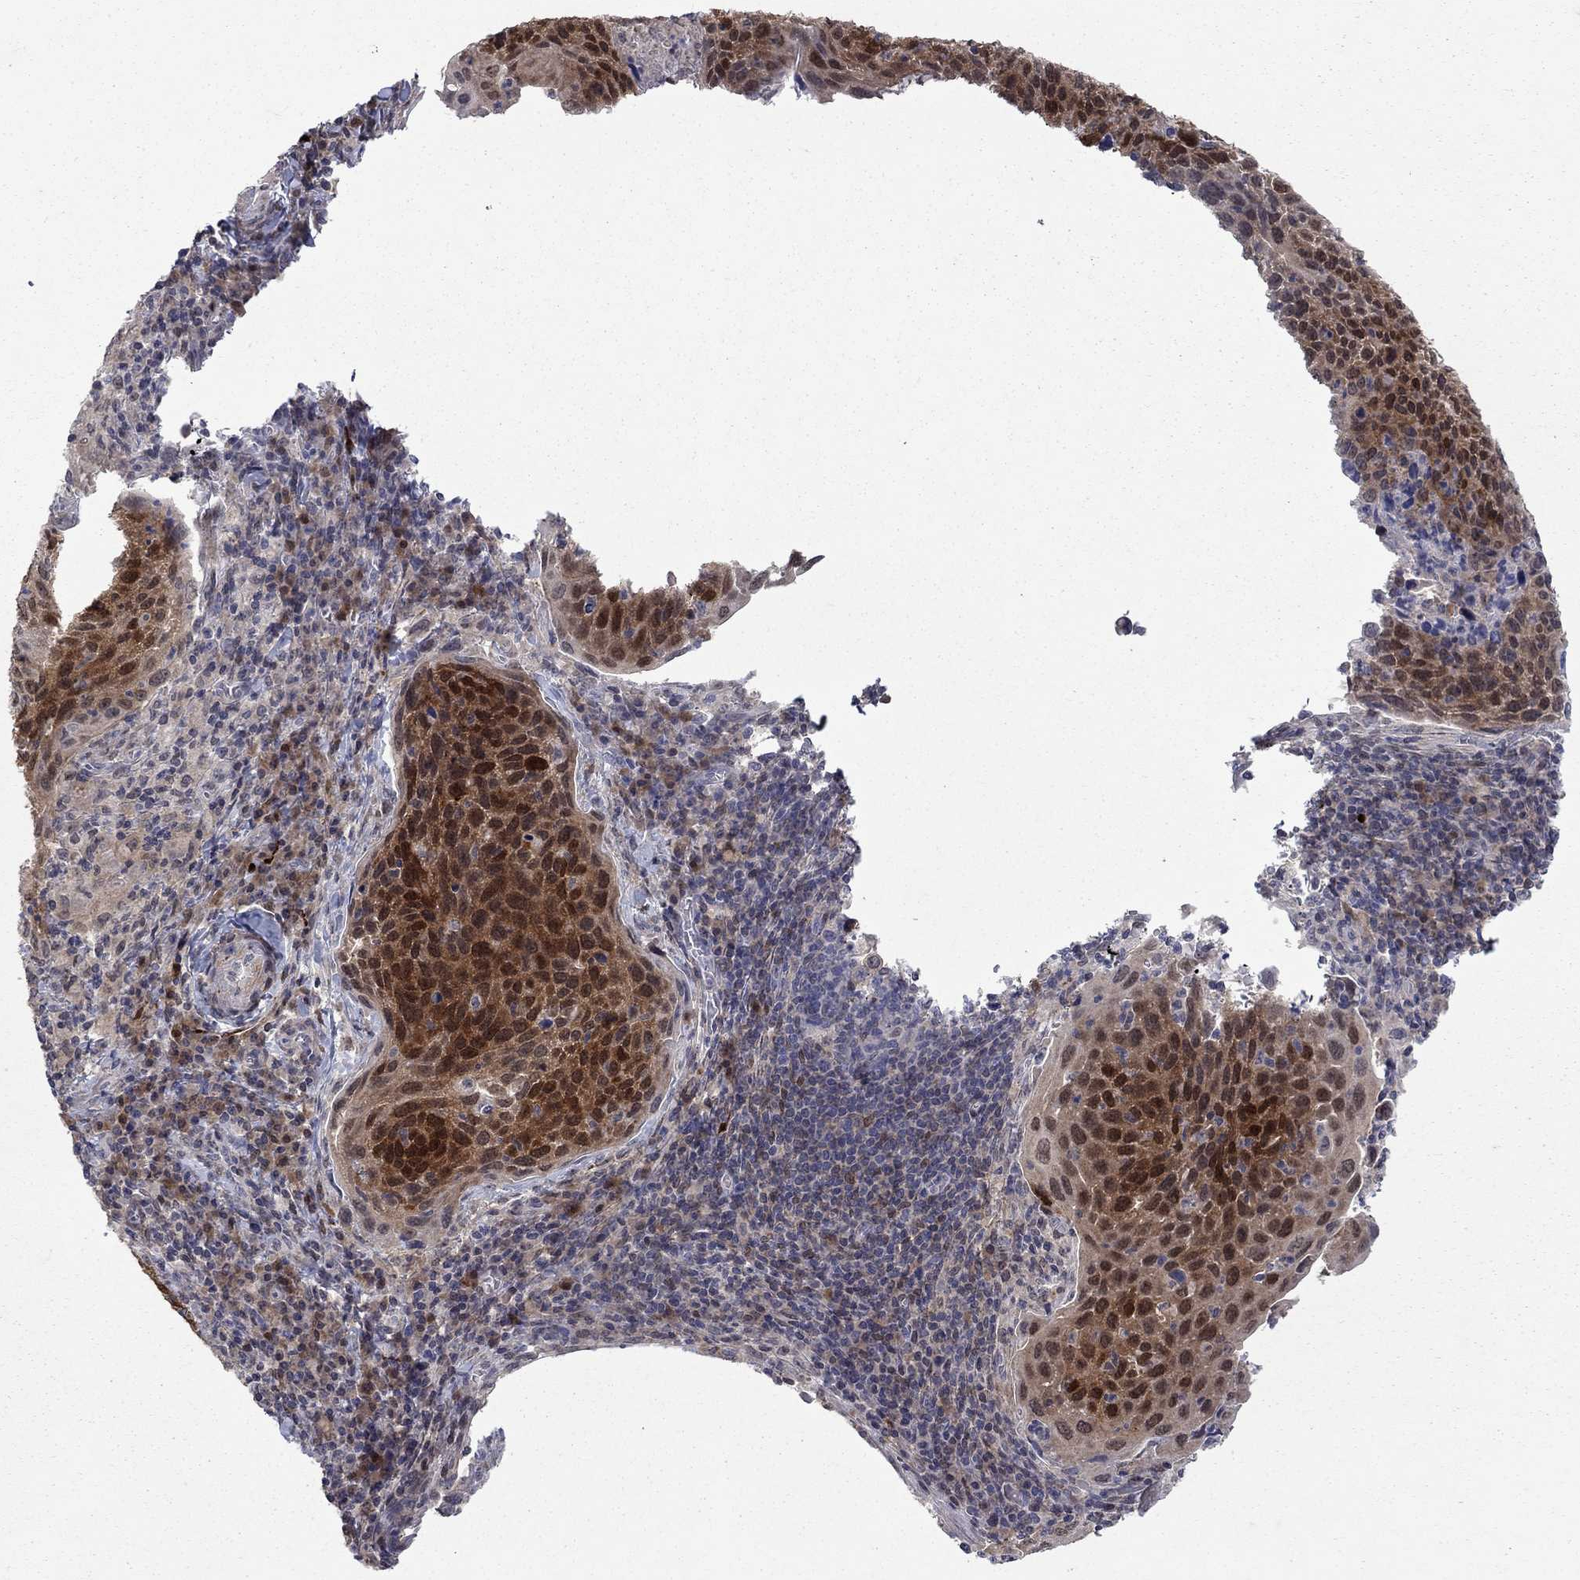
{"staining": {"intensity": "strong", "quantity": "25%-75%", "location": "cytoplasmic/membranous,nuclear"}, "tissue": "cervical cancer", "cell_type": "Tumor cells", "image_type": "cancer", "snomed": [{"axis": "morphology", "description": "Squamous cell carcinoma, NOS"}, {"axis": "topography", "description": "Cervix"}], "caption": "IHC histopathology image of neoplastic tissue: cervical cancer stained using IHC demonstrates high levels of strong protein expression localized specifically in the cytoplasmic/membranous and nuclear of tumor cells, appearing as a cytoplasmic/membranous and nuclear brown color.", "gene": "CBR1", "patient": {"sex": "female", "age": 54}}